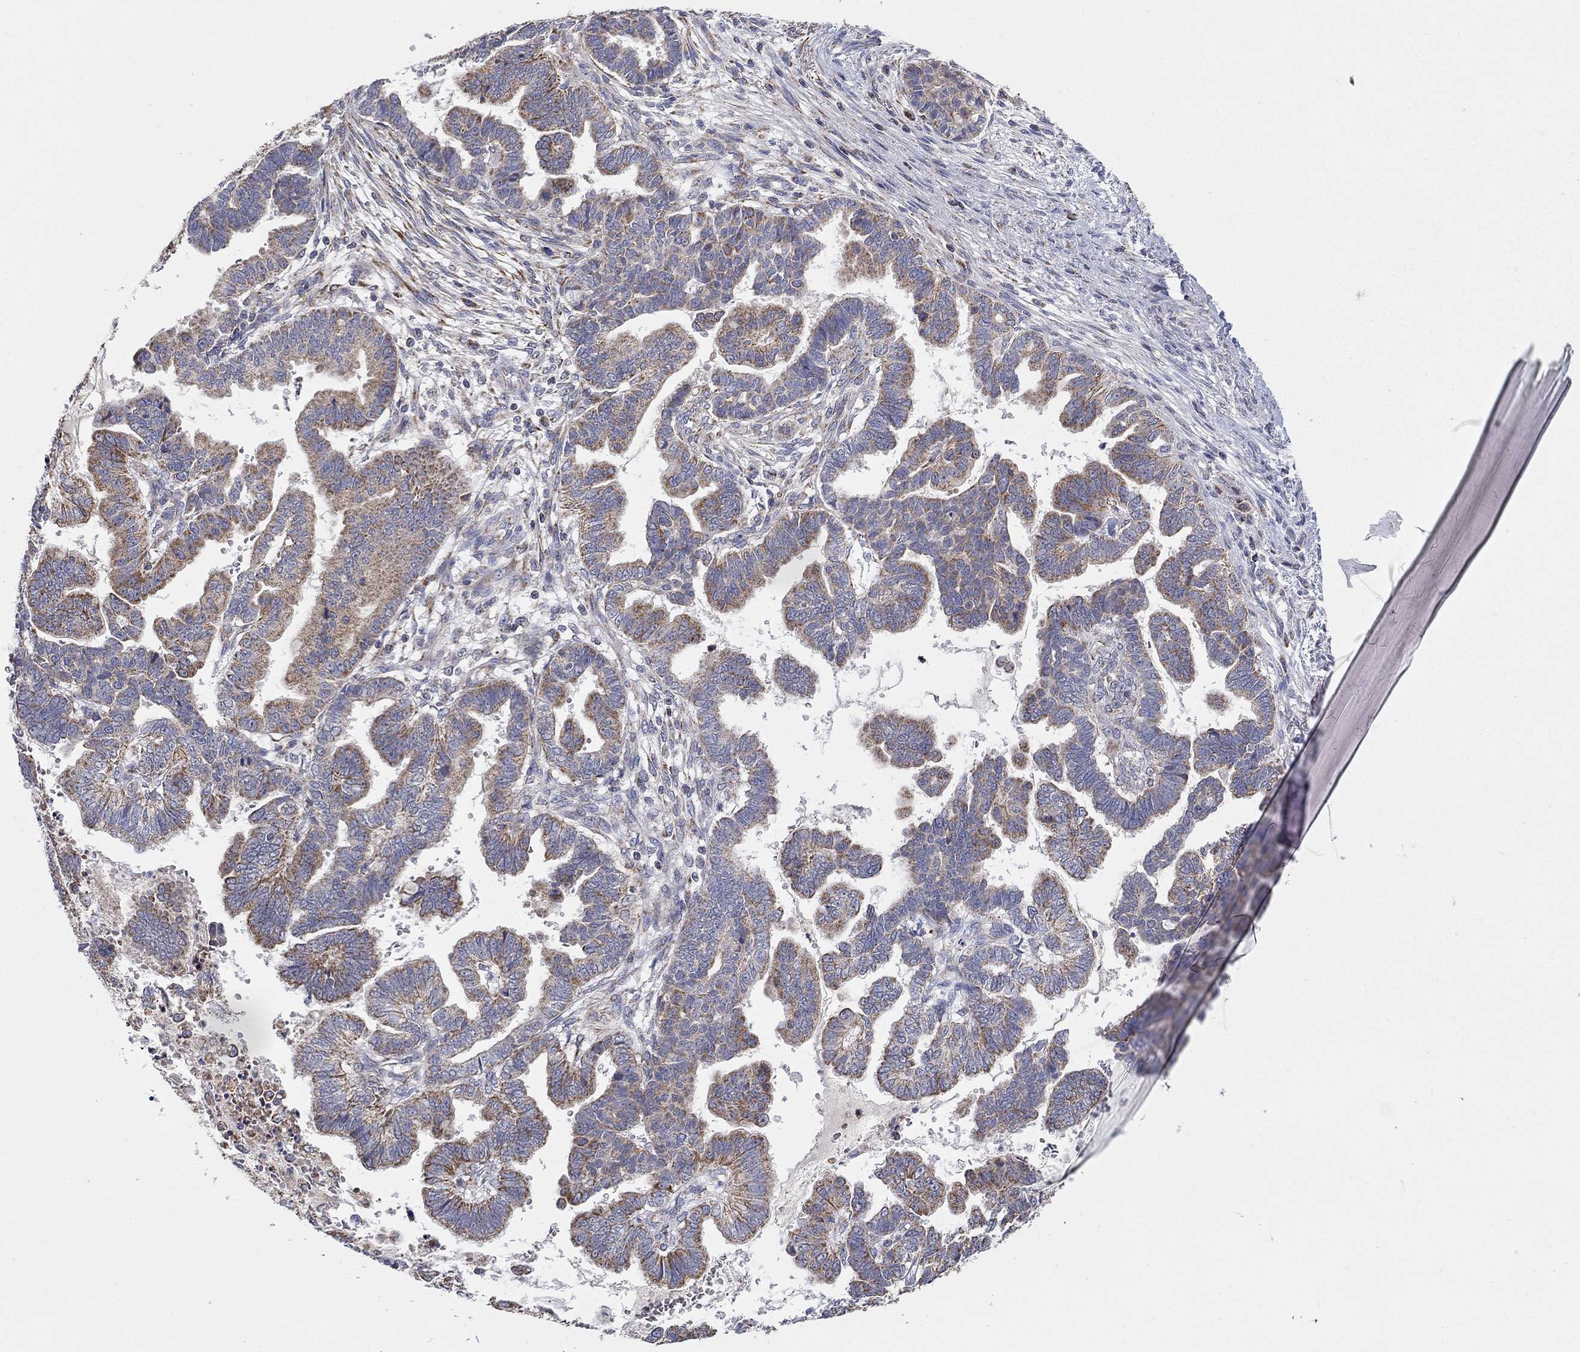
{"staining": {"intensity": "moderate", "quantity": ">75%", "location": "cytoplasmic/membranous"}, "tissue": "stomach cancer", "cell_type": "Tumor cells", "image_type": "cancer", "snomed": [{"axis": "morphology", "description": "Adenocarcinoma, NOS"}, {"axis": "topography", "description": "Stomach"}], "caption": "High-magnification brightfield microscopy of stomach cancer (adenocarcinoma) stained with DAB (3,3'-diaminobenzidine) (brown) and counterstained with hematoxylin (blue). tumor cells exhibit moderate cytoplasmic/membranous positivity is seen in about>75% of cells.", "gene": "HPS5", "patient": {"sex": "male", "age": 83}}